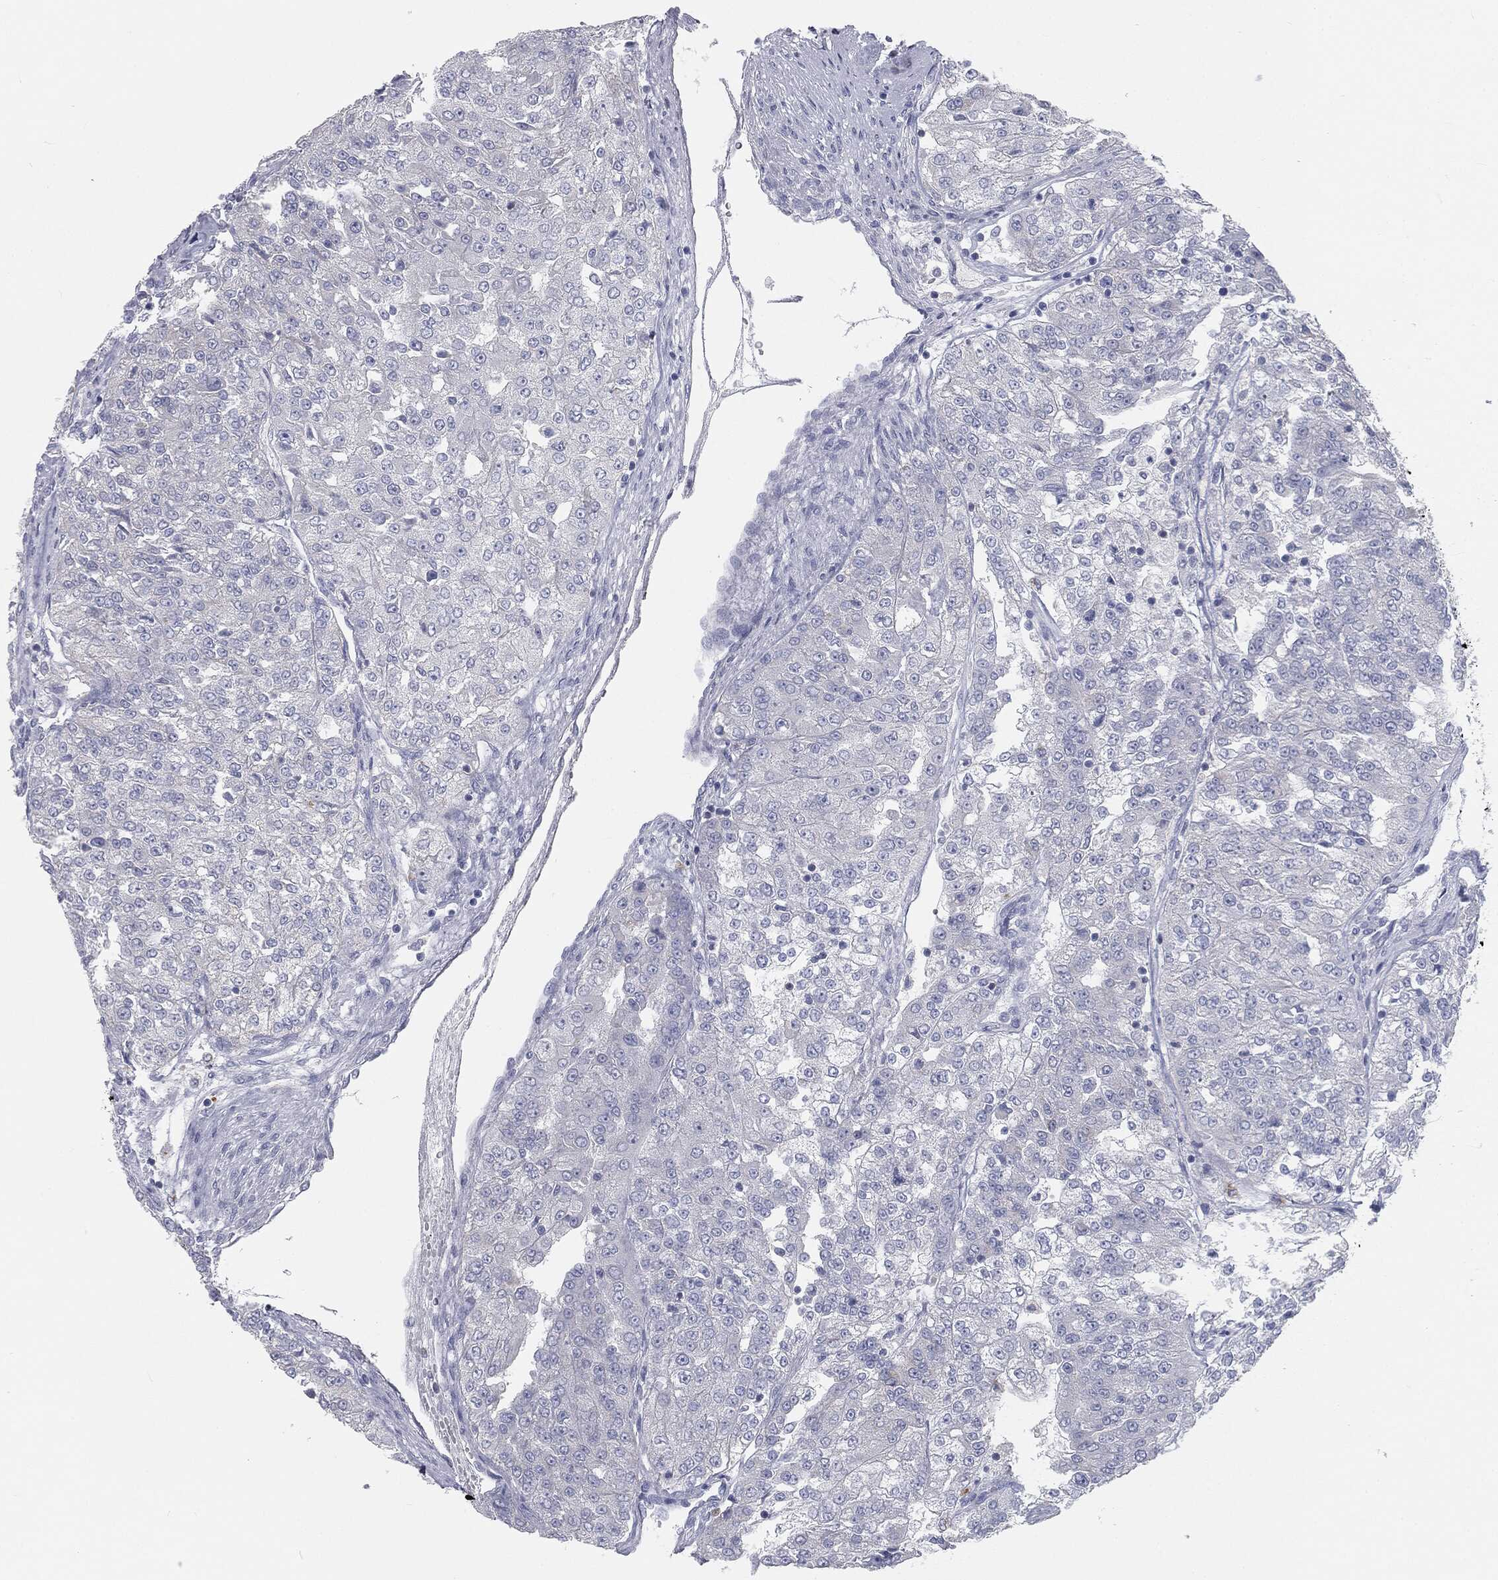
{"staining": {"intensity": "negative", "quantity": "none", "location": "none"}, "tissue": "renal cancer", "cell_type": "Tumor cells", "image_type": "cancer", "snomed": [{"axis": "morphology", "description": "Adenocarcinoma, NOS"}, {"axis": "topography", "description": "Kidney"}], "caption": "Micrograph shows no protein expression in tumor cells of adenocarcinoma (renal) tissue. Nuclei are stained in blue.", "gene": "CAV3", "patient": {"sex": "female", "age": 63}}